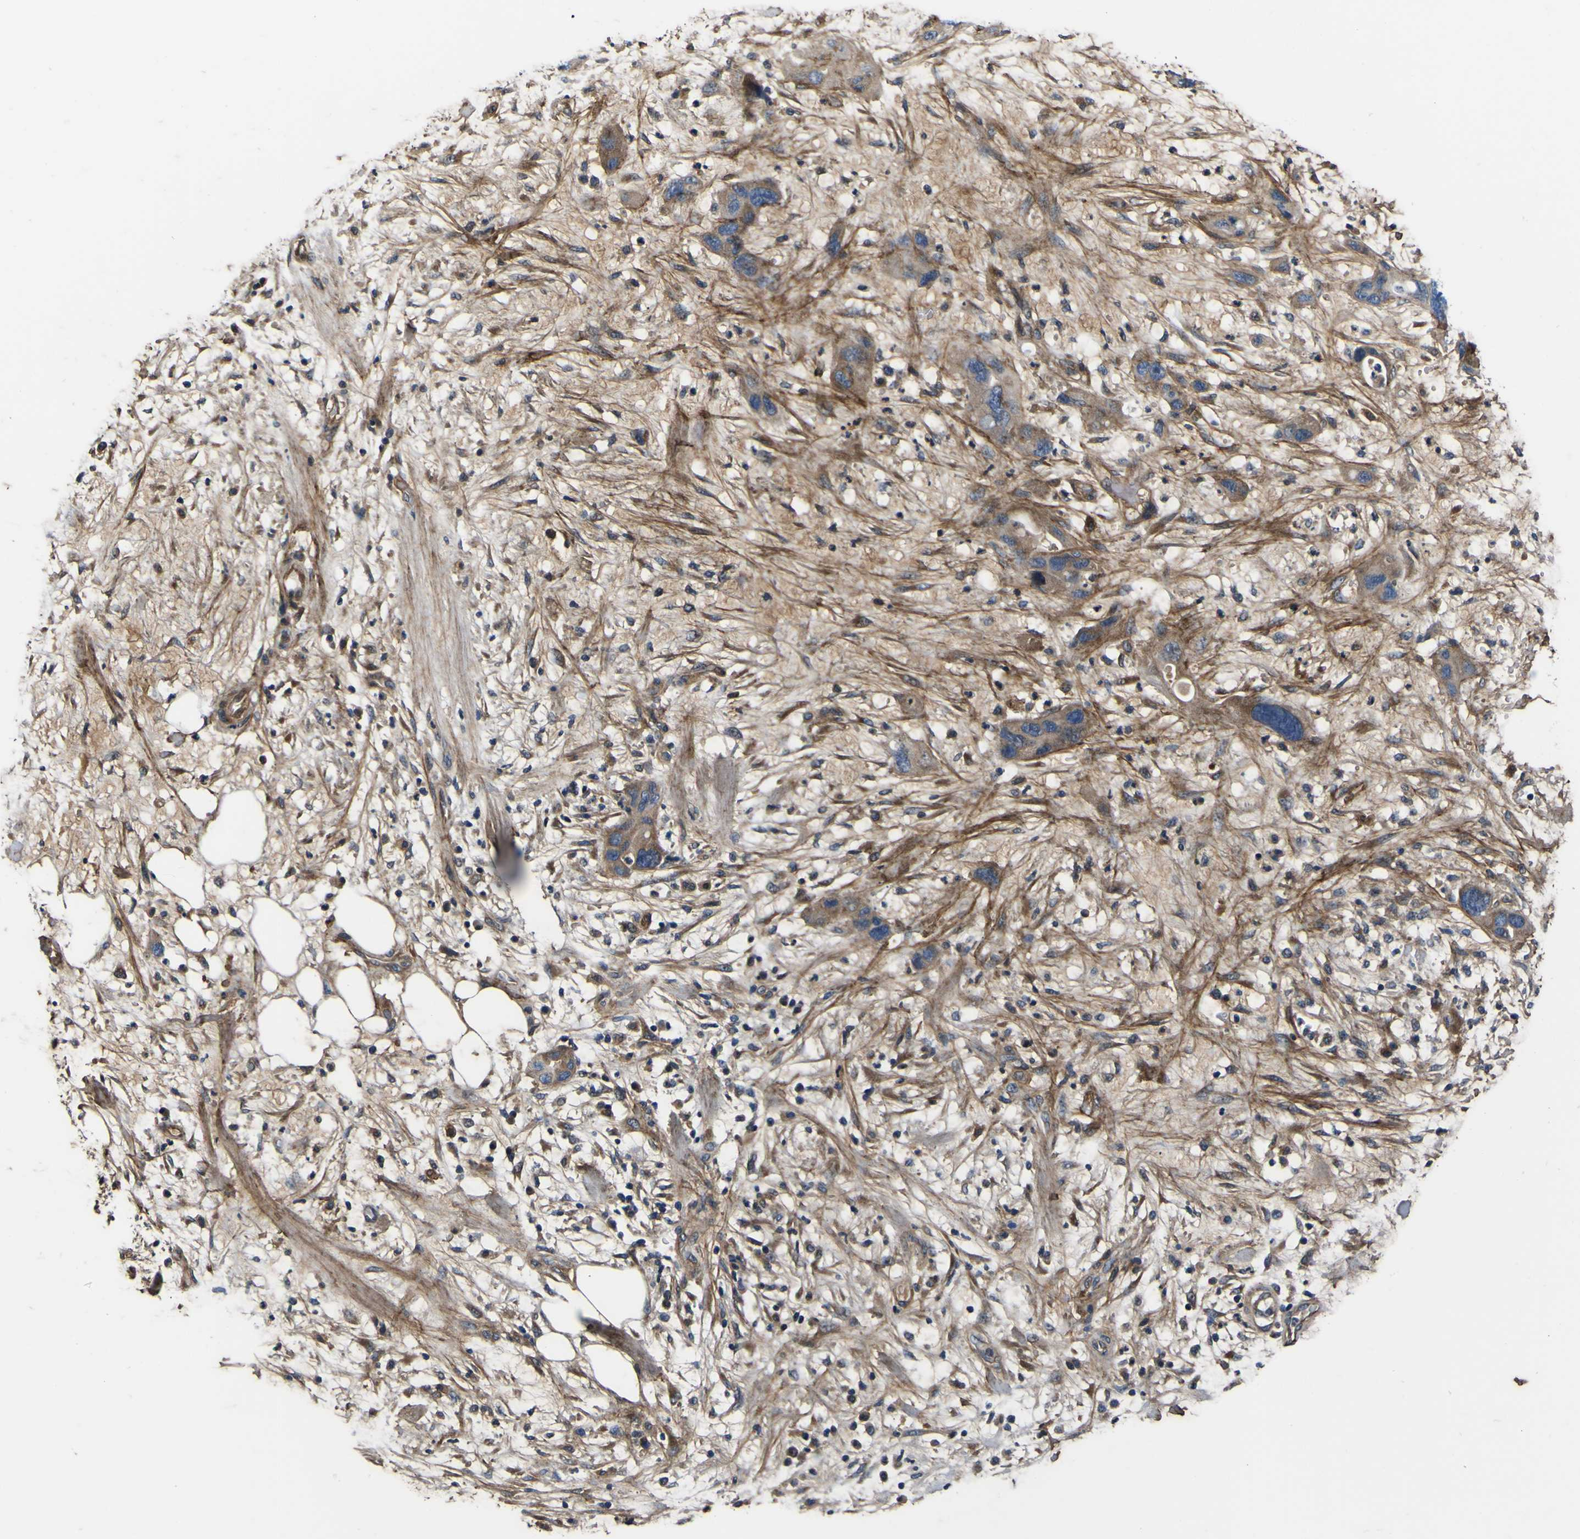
{"staining": {"intensity": "weak", "quantity": ">75%", "location": "cytoplasmic/membranous"}, "tissue": "pancreatic cancer", "cell_type": "Tumor cells", "image_type": "cancer", "snomed": [{"axis": "morphology", "description": "Adenocarcinoma, NOS"}, {"axis": "topography", "description": "Pancreas"}], "caption": "IHC photomicrograph of human adenocarcinoma (pancreatic) stained for a protein (brown), which demonstrates low levels of weak cytoplasmic/membranous positivity in approximately >75% of tumor cells.", "gene": "POSTN", "patient": {"sex": "female", "age": 71}}